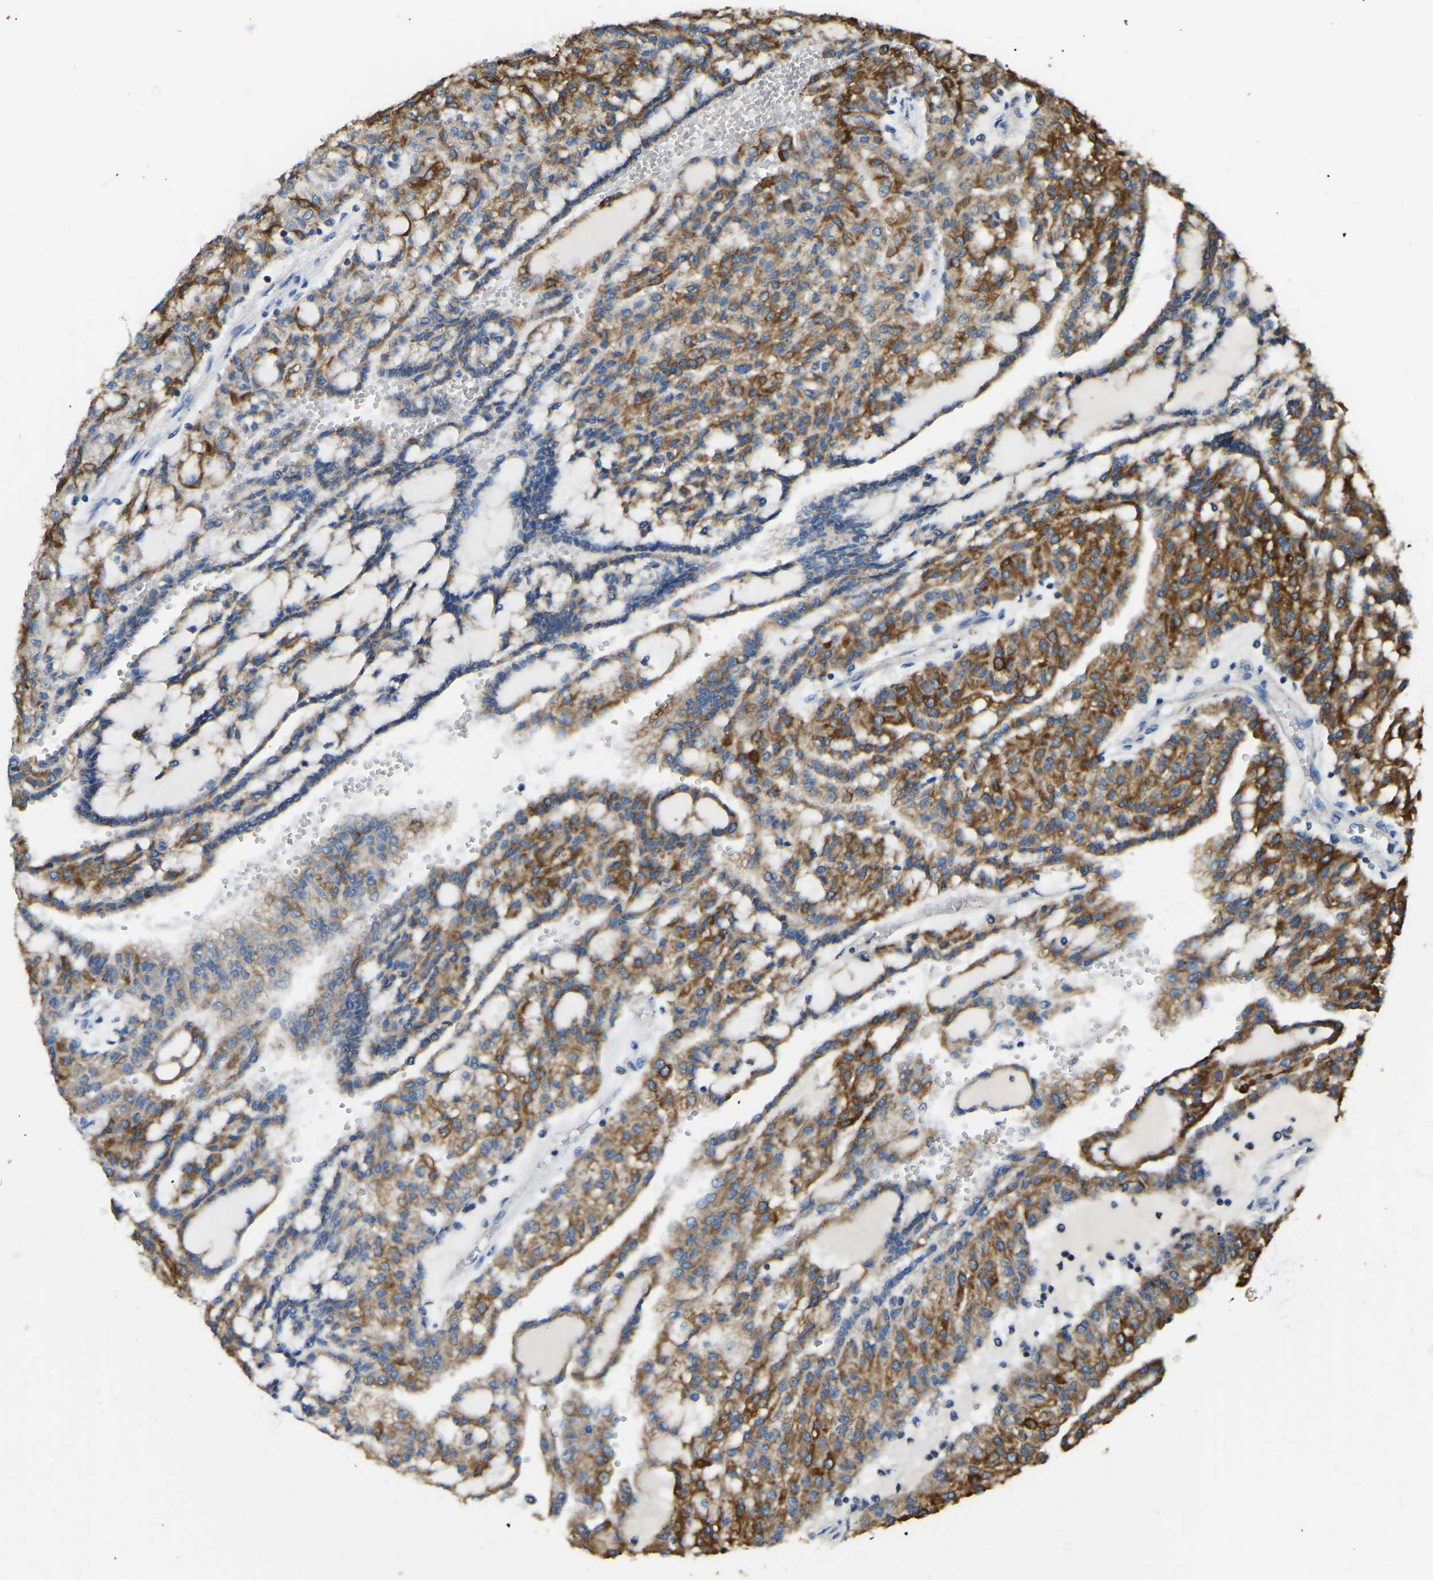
{"staining": {"intensity": "moderate", "quantity": ">75%", "location": "cytoplasmic/membranous"}, "tissue": "renal cancer", "cell_type": "Tumor cells", "image_type": "cancer", "snomed": [{"axis": "morphology", "description": "Adenocarcinoma, NOS"}, {"axis": "topography", "description": "Kidney"}], "caption": "A brown stain shows moderate cytoplasmic/membranous positivity of a protein in renal adenocarcinoma tumor cells.", "gene": "ZNF200", "patient": {"sex": "male", "age": 63}}